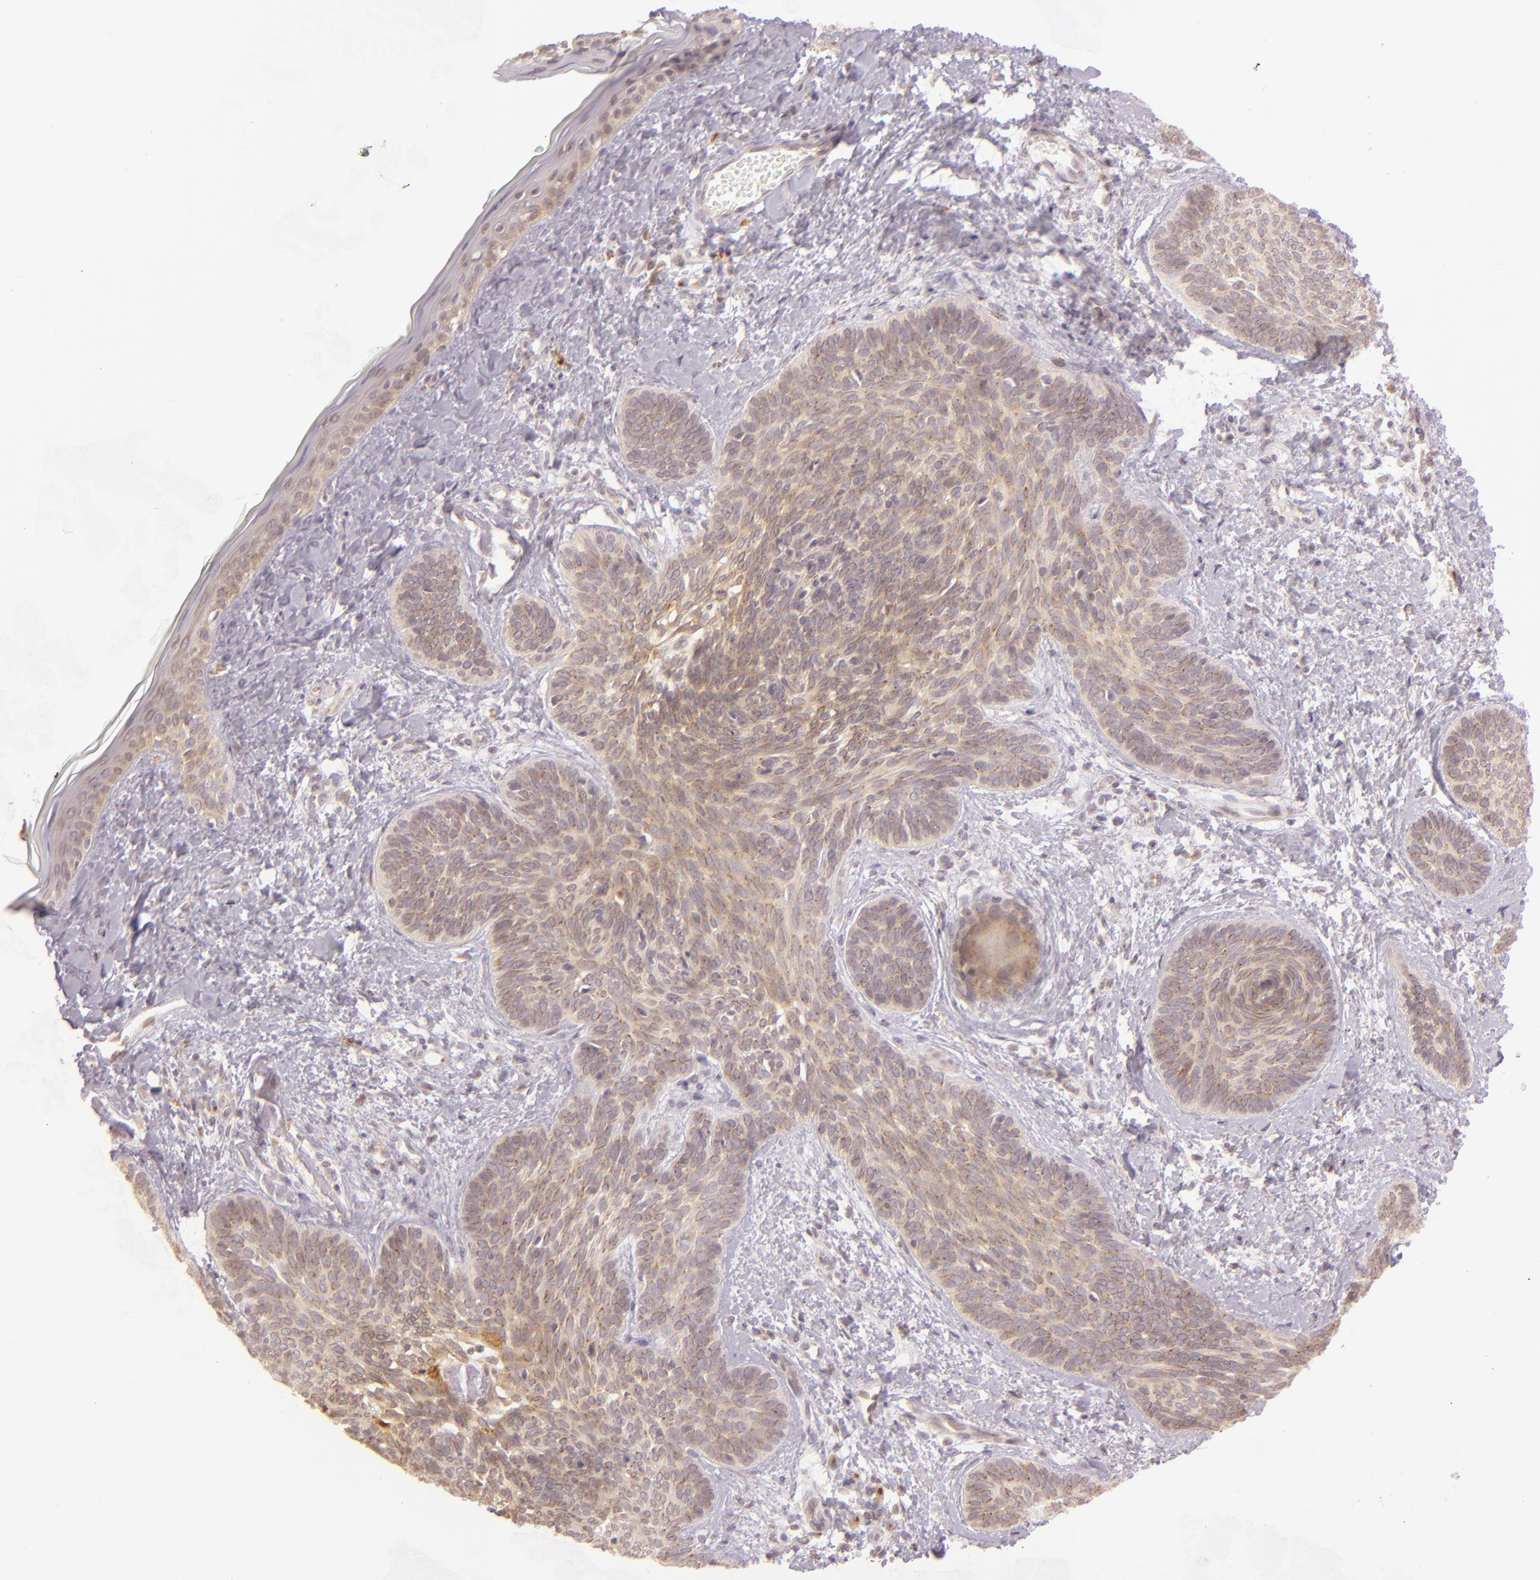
{"staining": {"intensity": "moderate", "quantity": "25%-75%", "location": "cytoplasmic/membranous"}, "tissue": "skin cancer", "cell_type": "Tumor cells", "image_type": "cancer", "snomed": [{"axis": "morphology", "description": "Basal cell carcinoma"}, {"axis": "topography", "description": "Skin"}], "caption": "Basal cell carcinoma (skin) was stained to show a protein in brown. There is medium levels of moderate cytoplasmic/membranous staining in about 25%-75% of tumor cells. The staining was performed using DAB (3,3'-diaminobenzidine), with brown indicating positive protein expression. Nuclei are stained blue with hematoxylin.", "gene": "LGMN", "patient": {"sex": "female", "age": 81}}